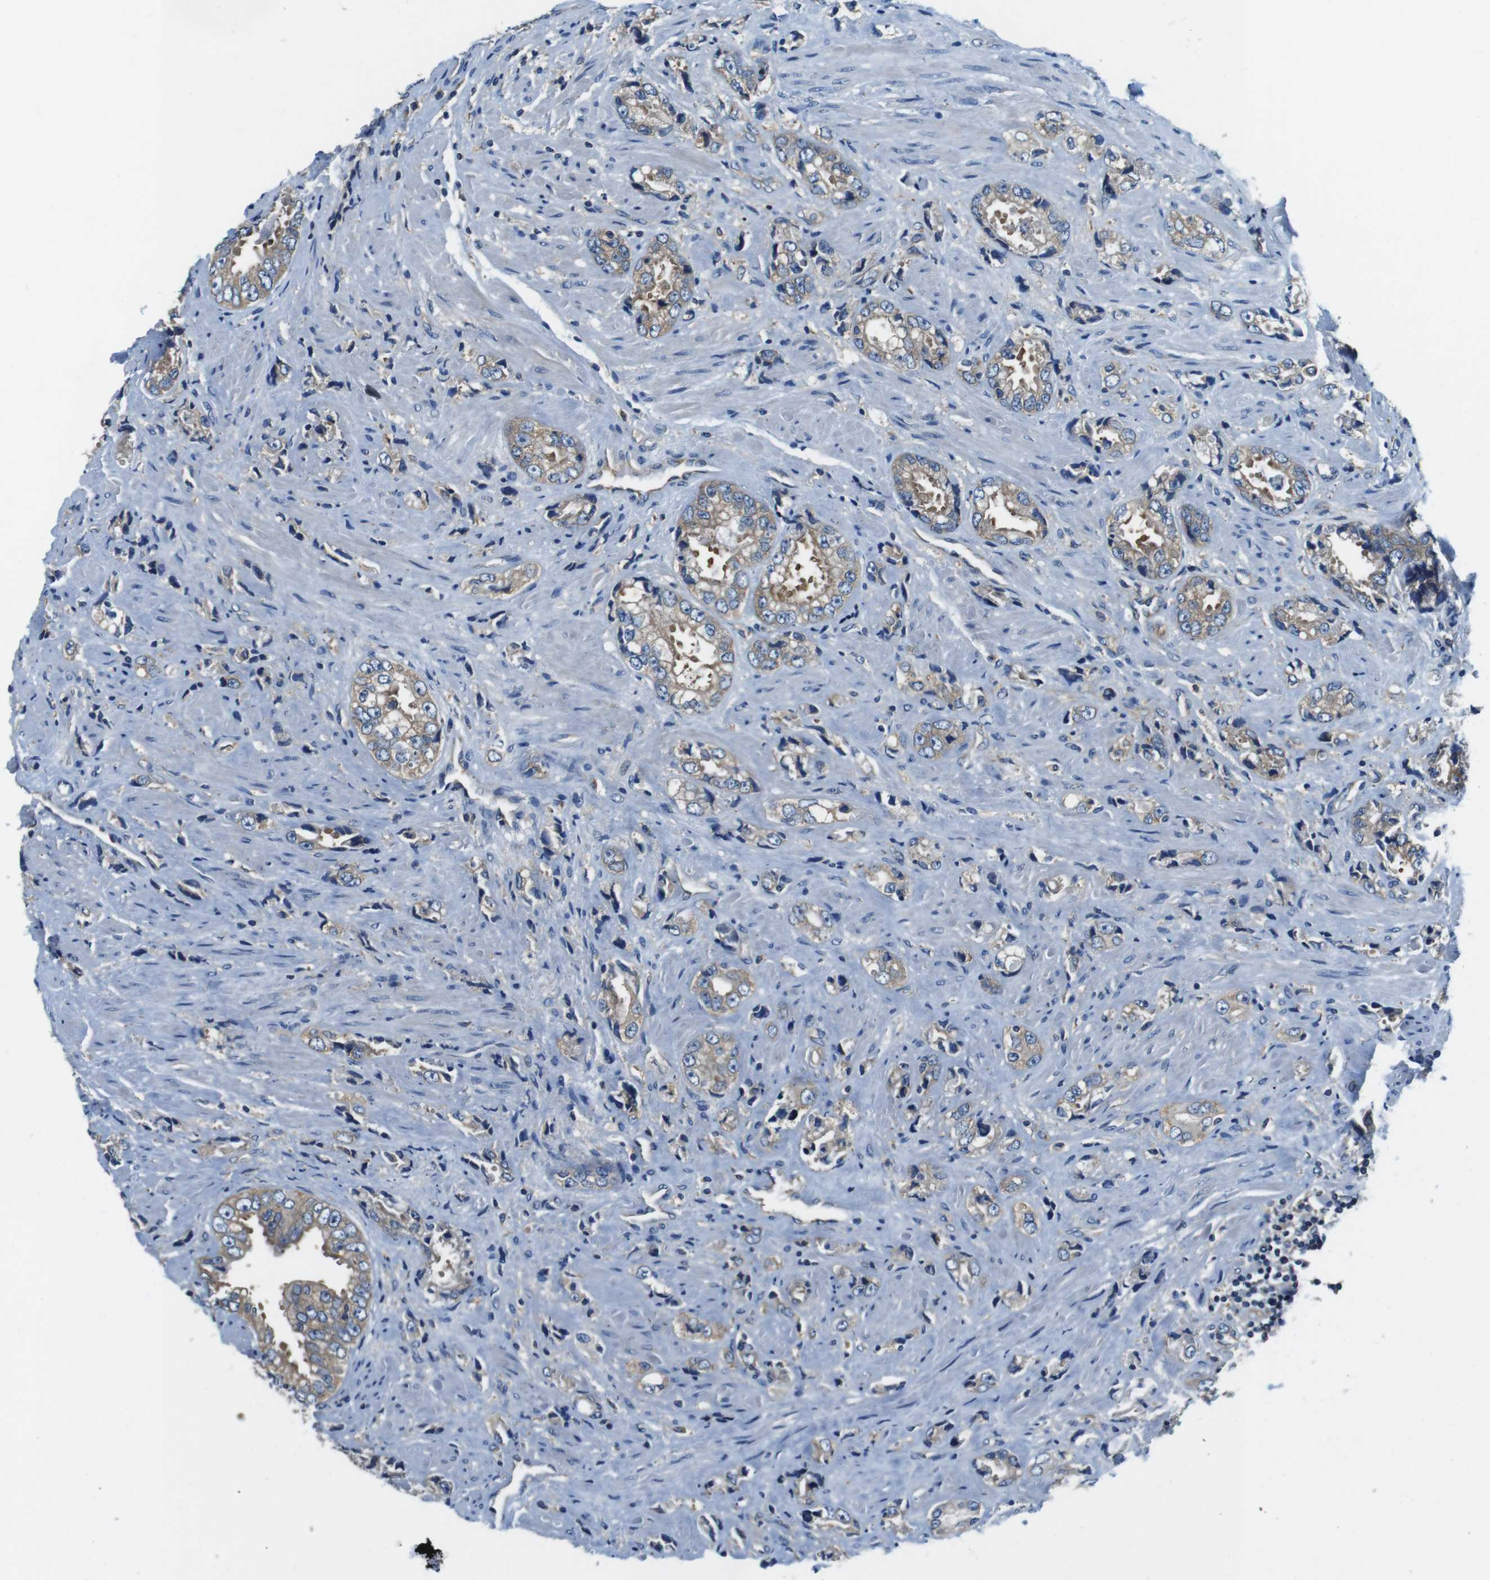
{"staining": {"intensity": "weak", "quantity": ">75%", "location": "cytoplasmic/membranous"}, "tissue": "prostate cancer", "cell_type": "Tumor cells", "image_type": "cancer", "snomed": [{"axis": "morphology", "description": "Adenocarcinoma, High grade"}, {"axis": "topography", "description": "Prostate"}], "caption": "Brown immunohistochemical staining in human high-grade adenocarcinoma (prostate) reveals weak cytoplasmic/membranous expression in about >75% of tumor cells.", "gene": "DENND4C", "patient": {"sex": "male", "age": 61}}